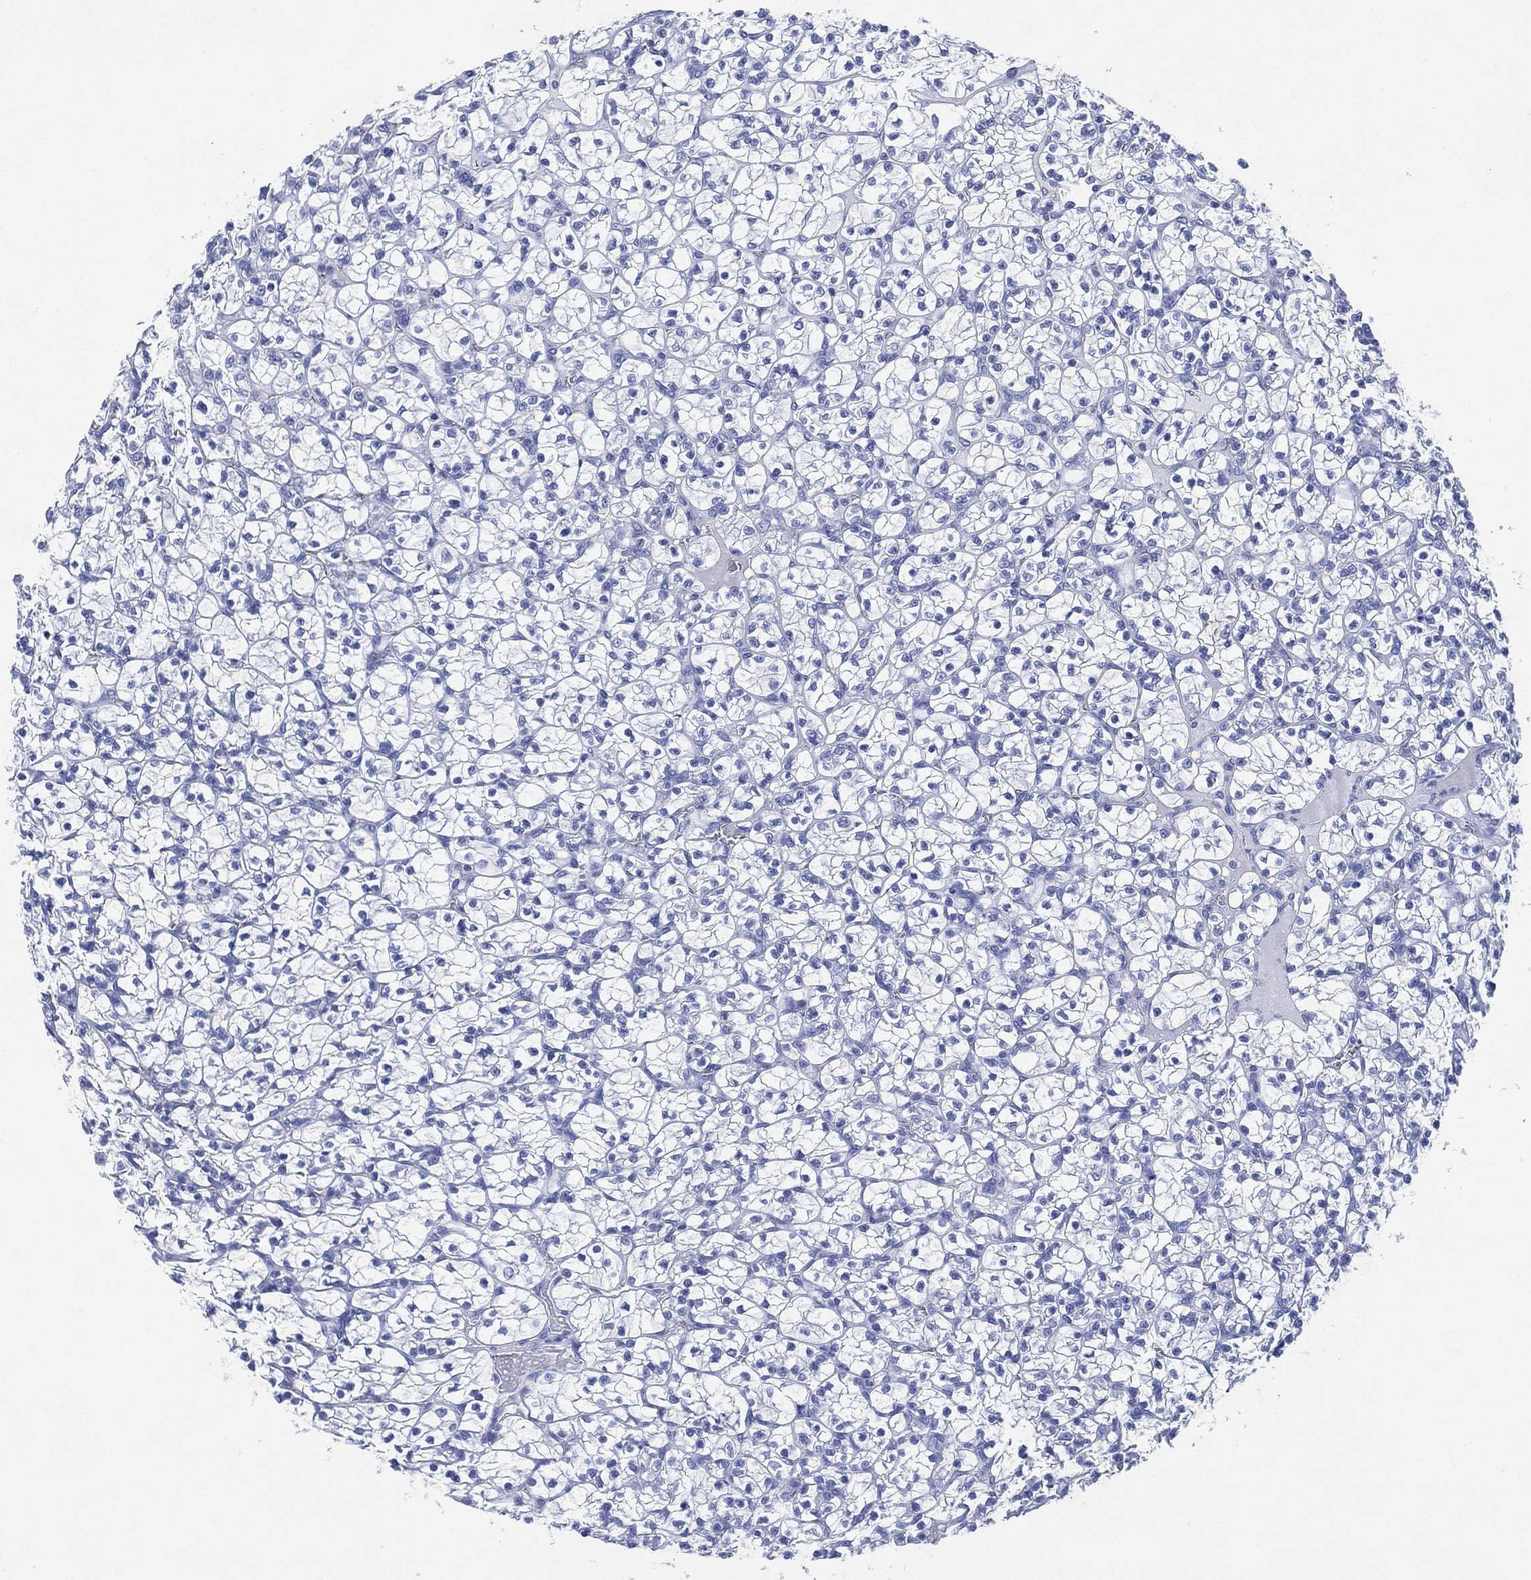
{"staining": {"intensity": "negative", "quantity": "none", "location": "none"}, "tissue": "renal cancer", "cell_type": "Tumor cells", "image_type": "cancer", "snomed": [{"axis": "morphology", "description": "Adenocarcinoma, NOS"}, {"axis": "topography", "description": "Kidney"}], "caption": "Tumor cells are negative for protein expression in human renal adenocarcinoma.", "gene": "SIGLECL1", "patient": {"sex": "female", "age": 89}}